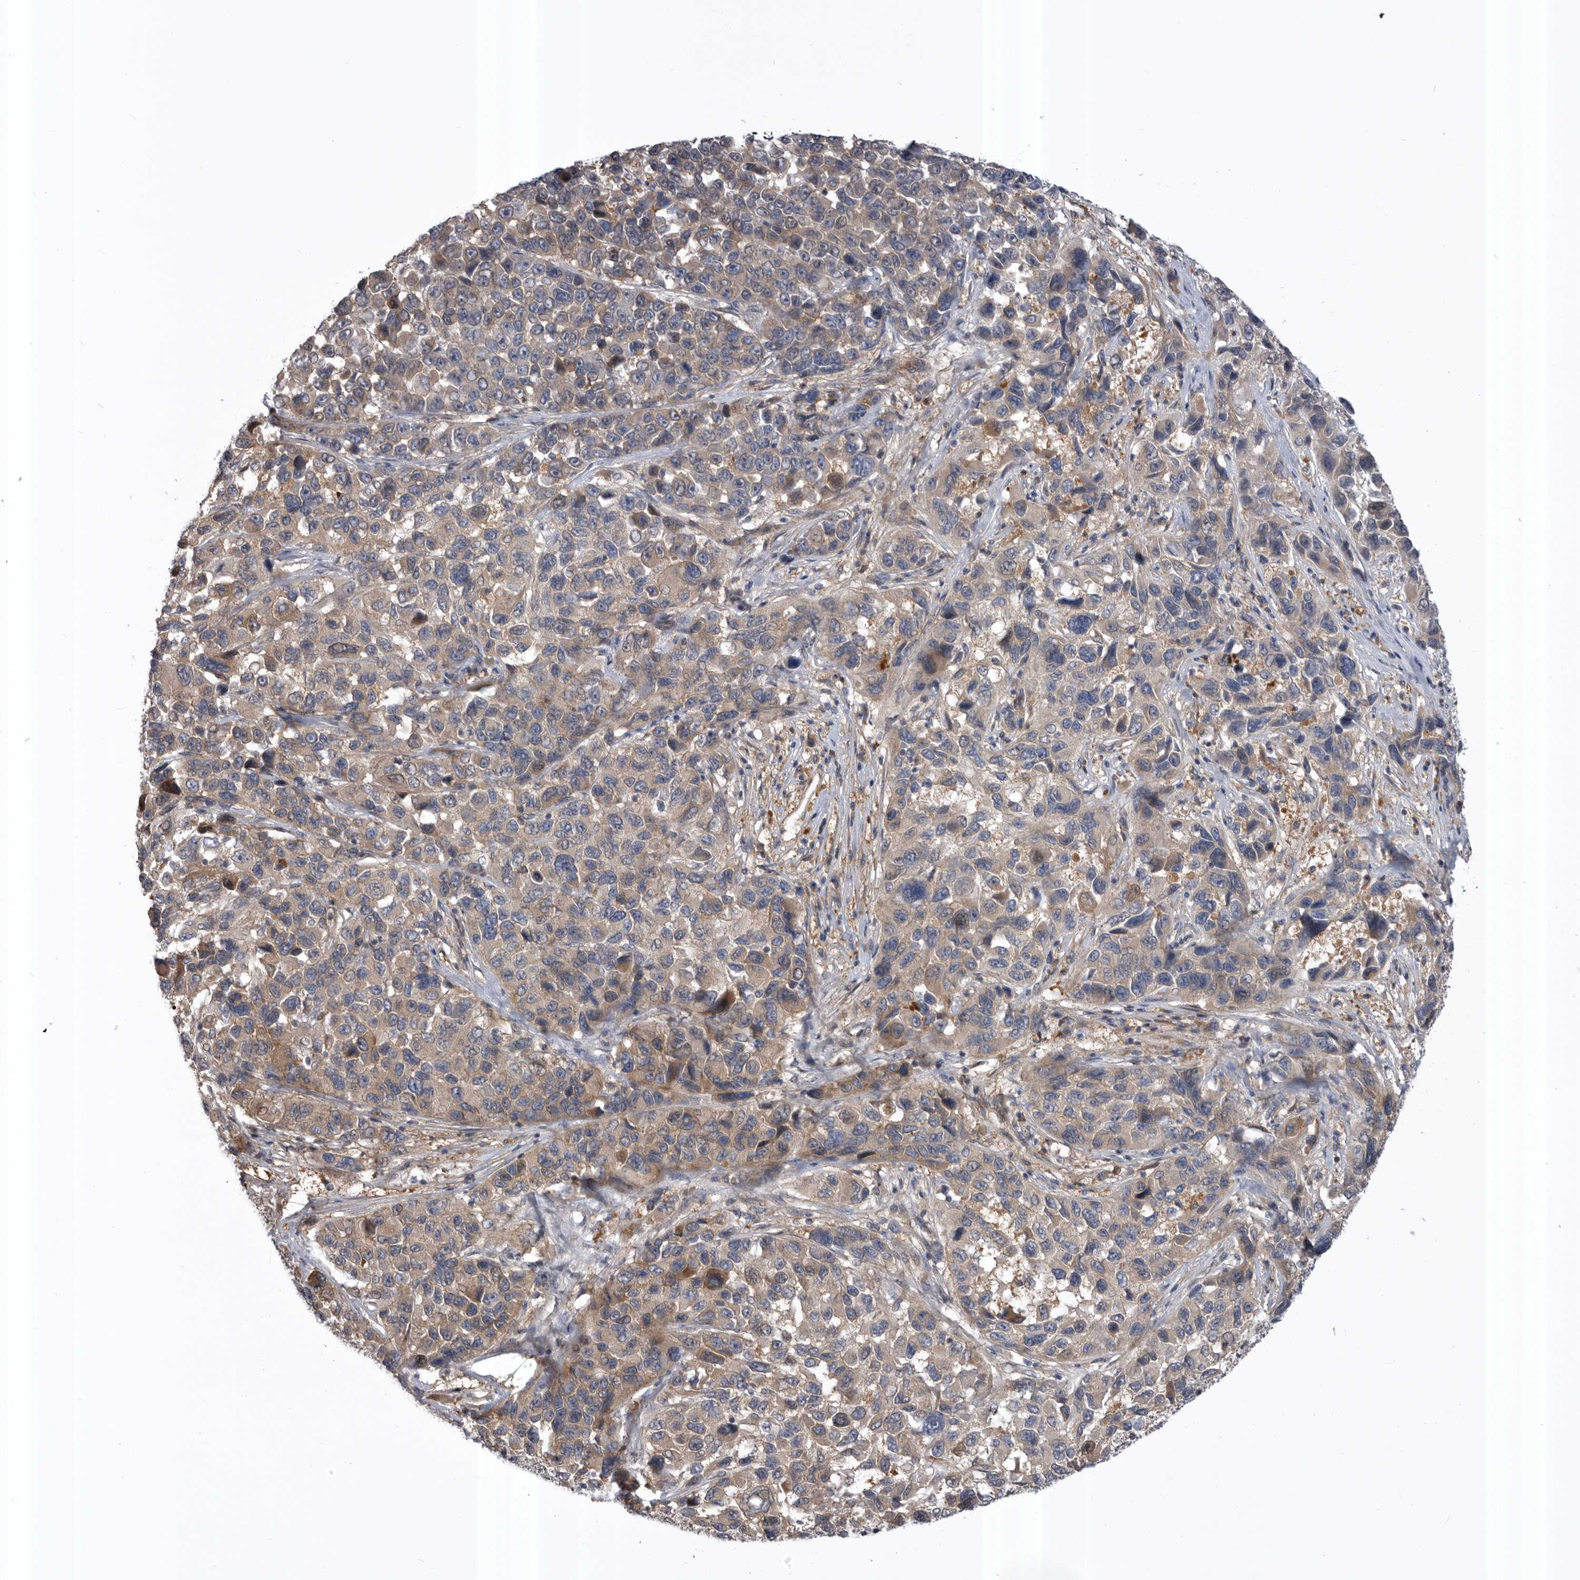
{"staining": {"intensity": "weak", "quantity": "25%-75%", "location": "cytoplasmic/membranous"}, "tissue": "melanoma", "cell_type": "Tumor cells", "image_type": "cancer", "snomed": [{"axis": "morphology", "description": "Malignant melanoma, NOS"}, {"axis": "topography", "description": "Skin"}], "caption": "Human malignant melanoma stained with a brown dye demonstrates weak cytoplasmic/membranous positive staining in about 25%-75% of tumor cells.", "gene": "RAB3GAP2", "patient": {"sex": "male", "age": 53}}